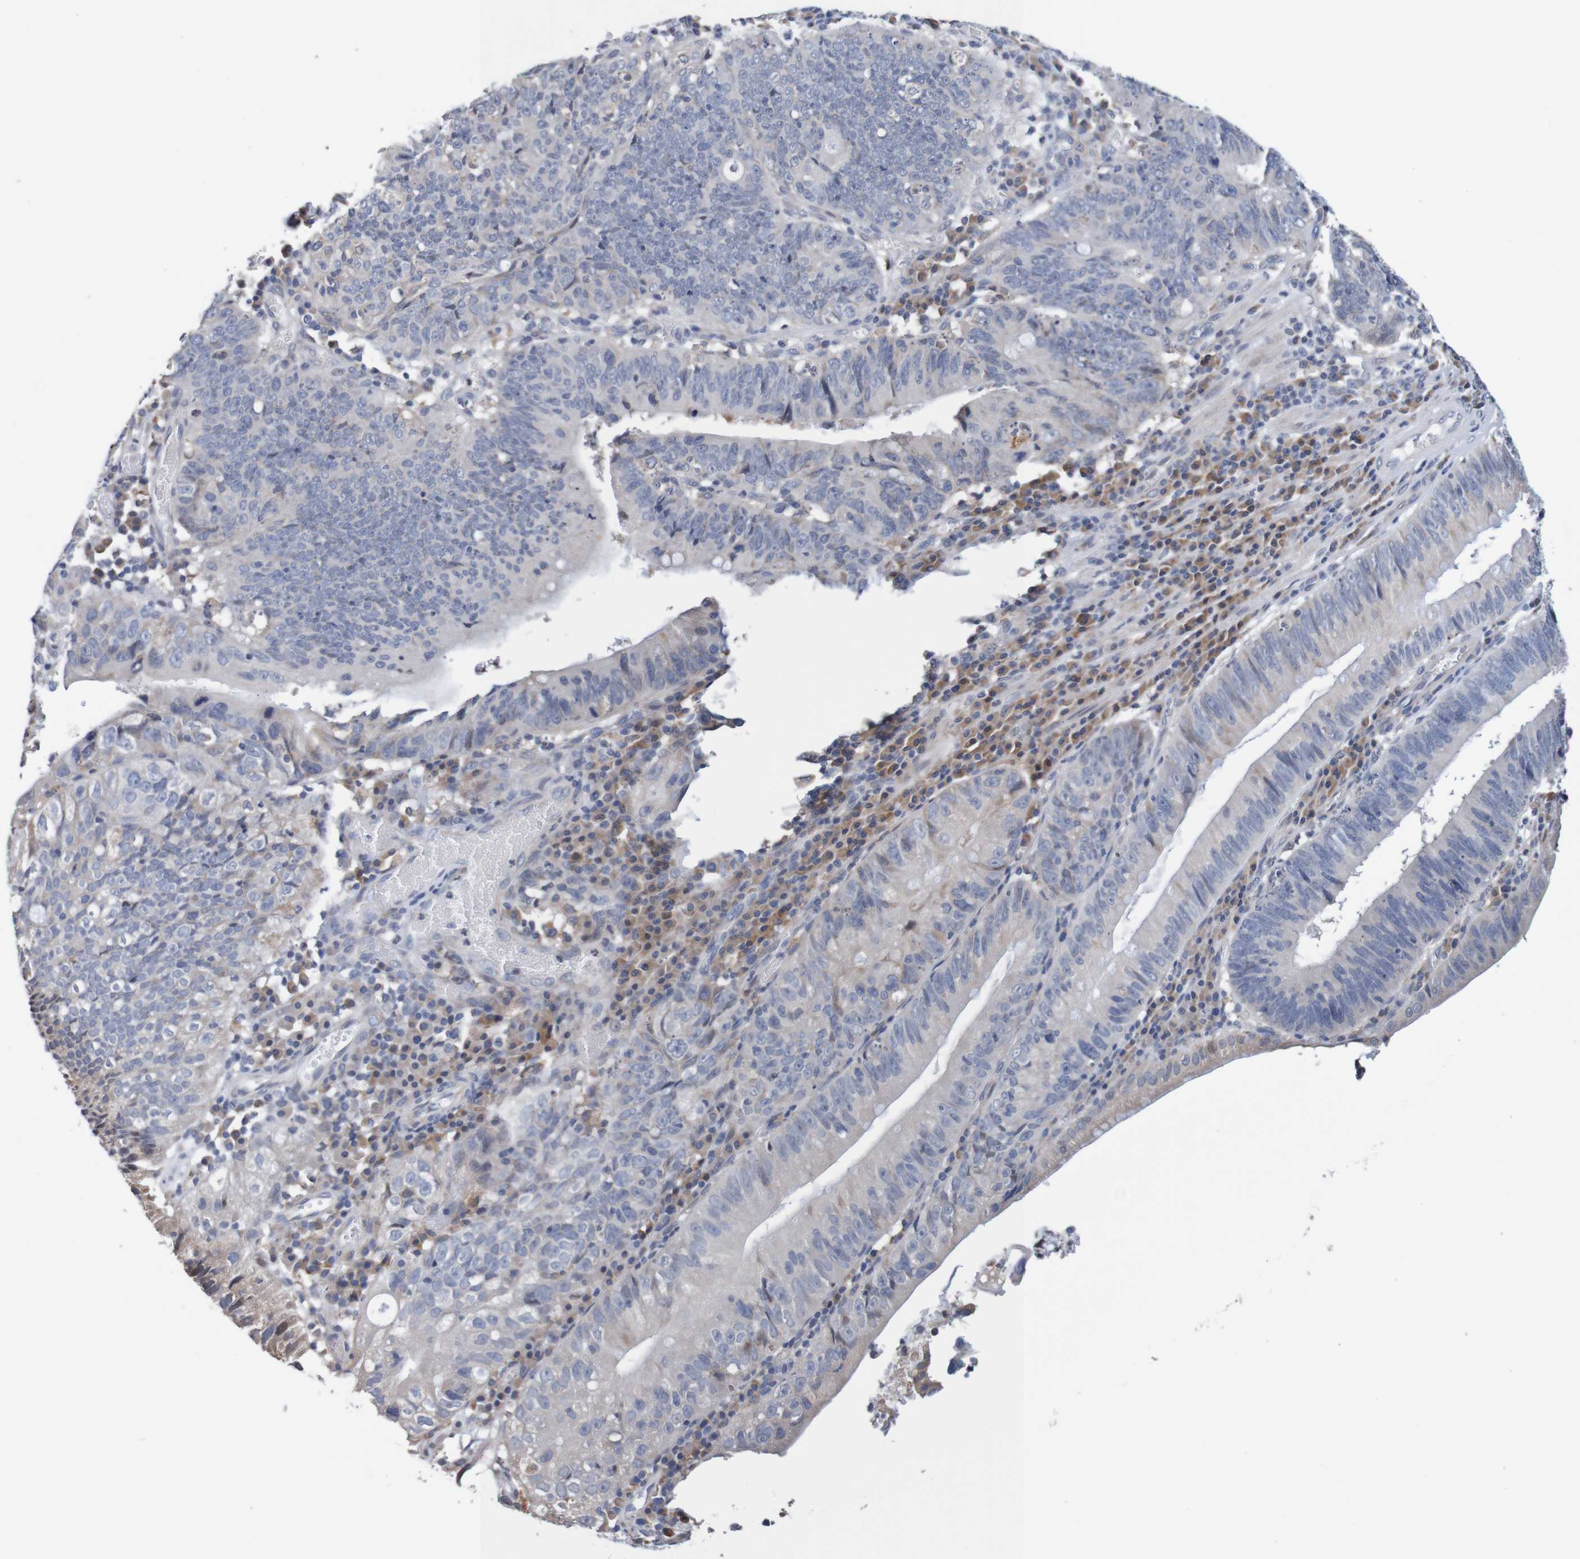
{"staining": {"intensity": "negative", "quantity": "none", "location": "none"}, "tissue": "stomach cancer", "cell_type": "Tumor cells", "image_type": "cancer", "snomed": [{"axis": "morphology", "description": "Adenocarcinoma, NOS"}, {"axis": "topography", "description": "Stomach"}], "caption": "There is no significant expression in tumor cells of stomach cancer.", "gene": "FIBP", "patient": {"sex": "male", "age": 59}}